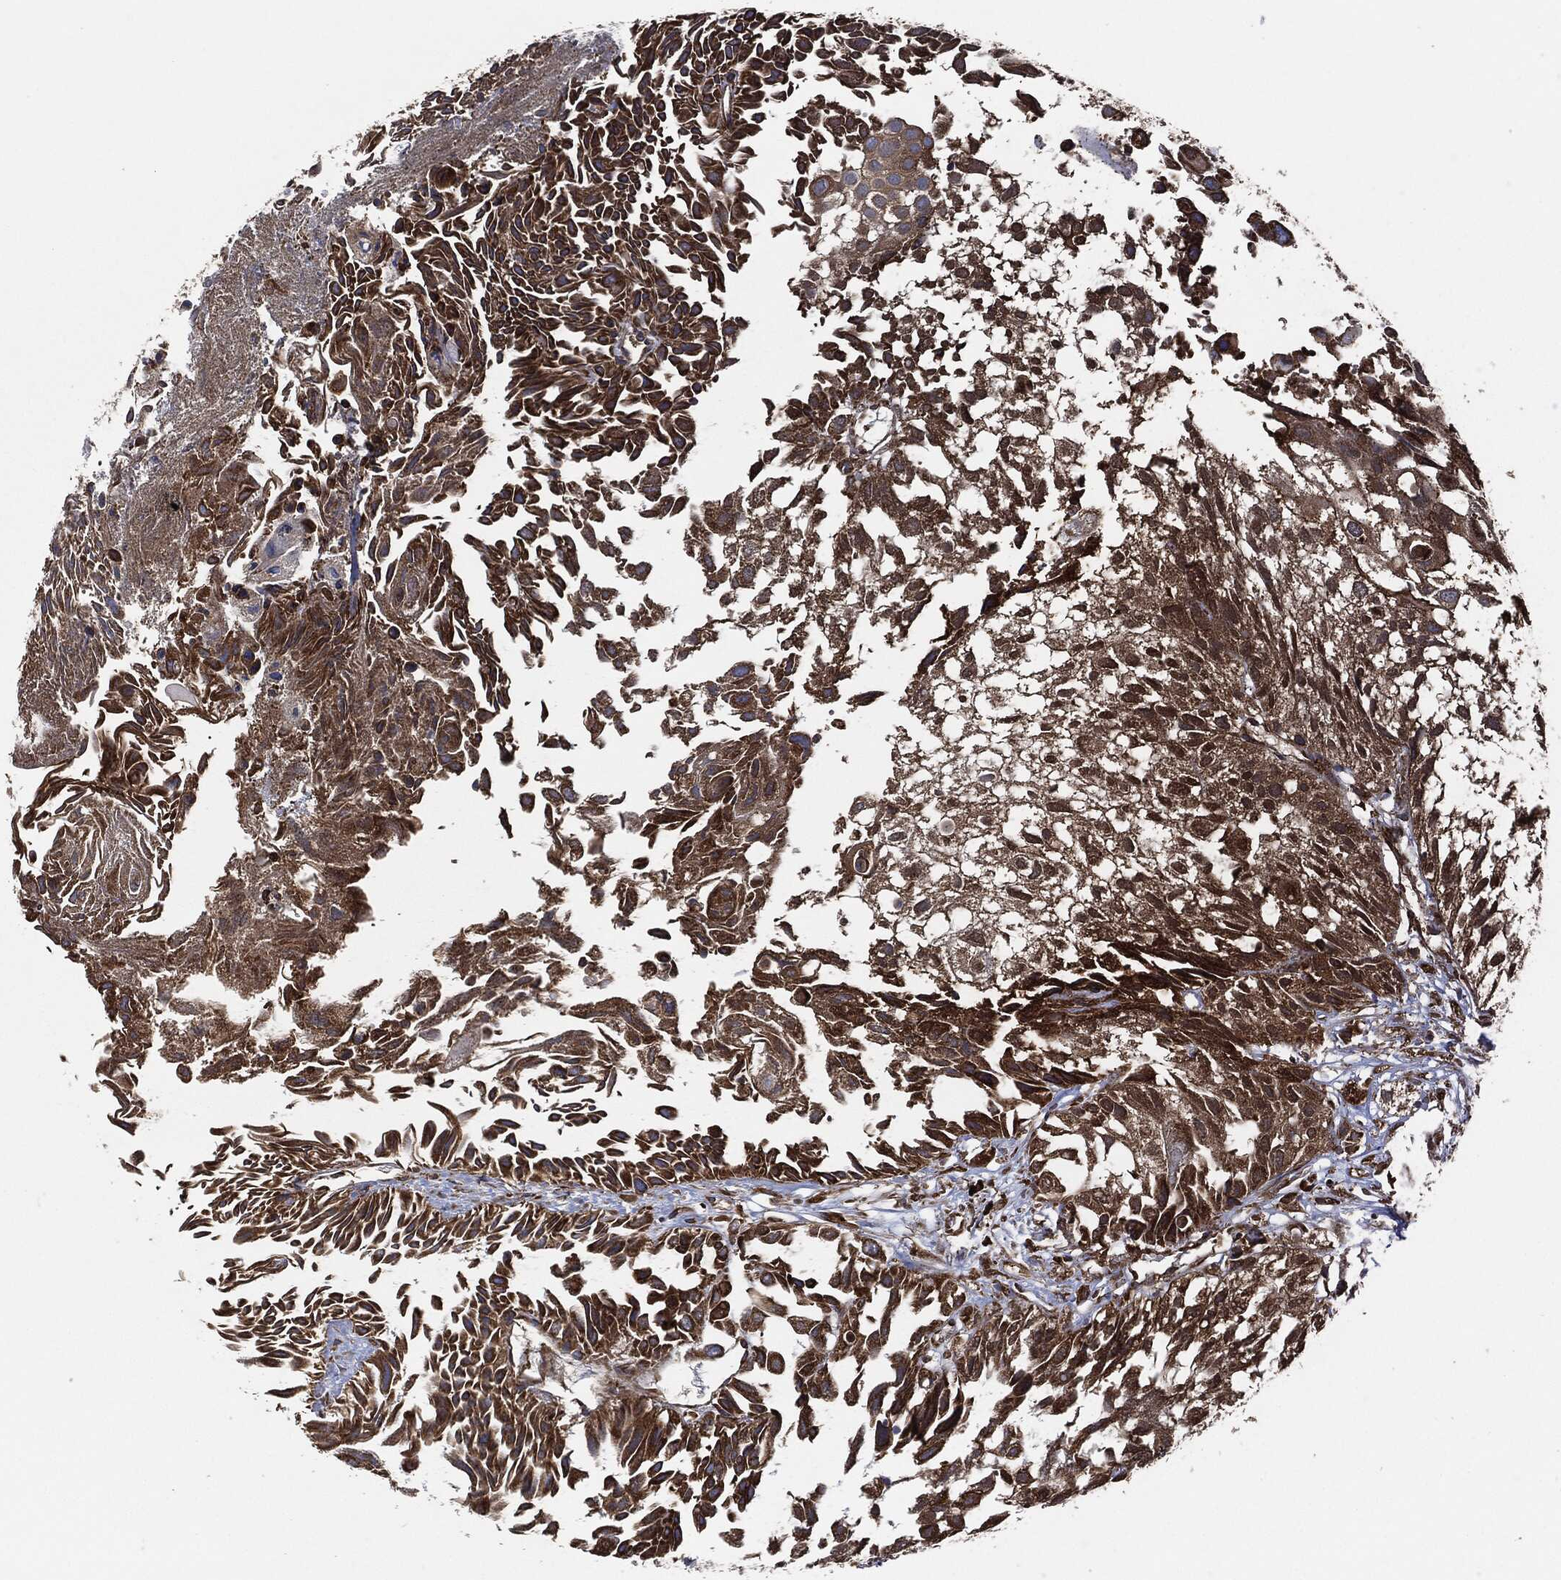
{"staining": {"intensity": "strong", "quantity": ">75%", "location": "cytoplasmic/membranous"}, "tissue": "urothelial cancer", "cell_type": "Tumor cells", "image_type": "cancer", "snomed": [{"axis": "morphology", "description": "Urothelial carcinoma, High grade"}, {"axis": "topography", "description": "Urinary bladder"}], "caption": "Human urothelial cancer stained with a brown dye demonstrates strong cytoplasmic/membranous positive expression in about >75% of tumor cells.", "gene": "AMFR", "patient": {"sex": "female", "age": 79}}